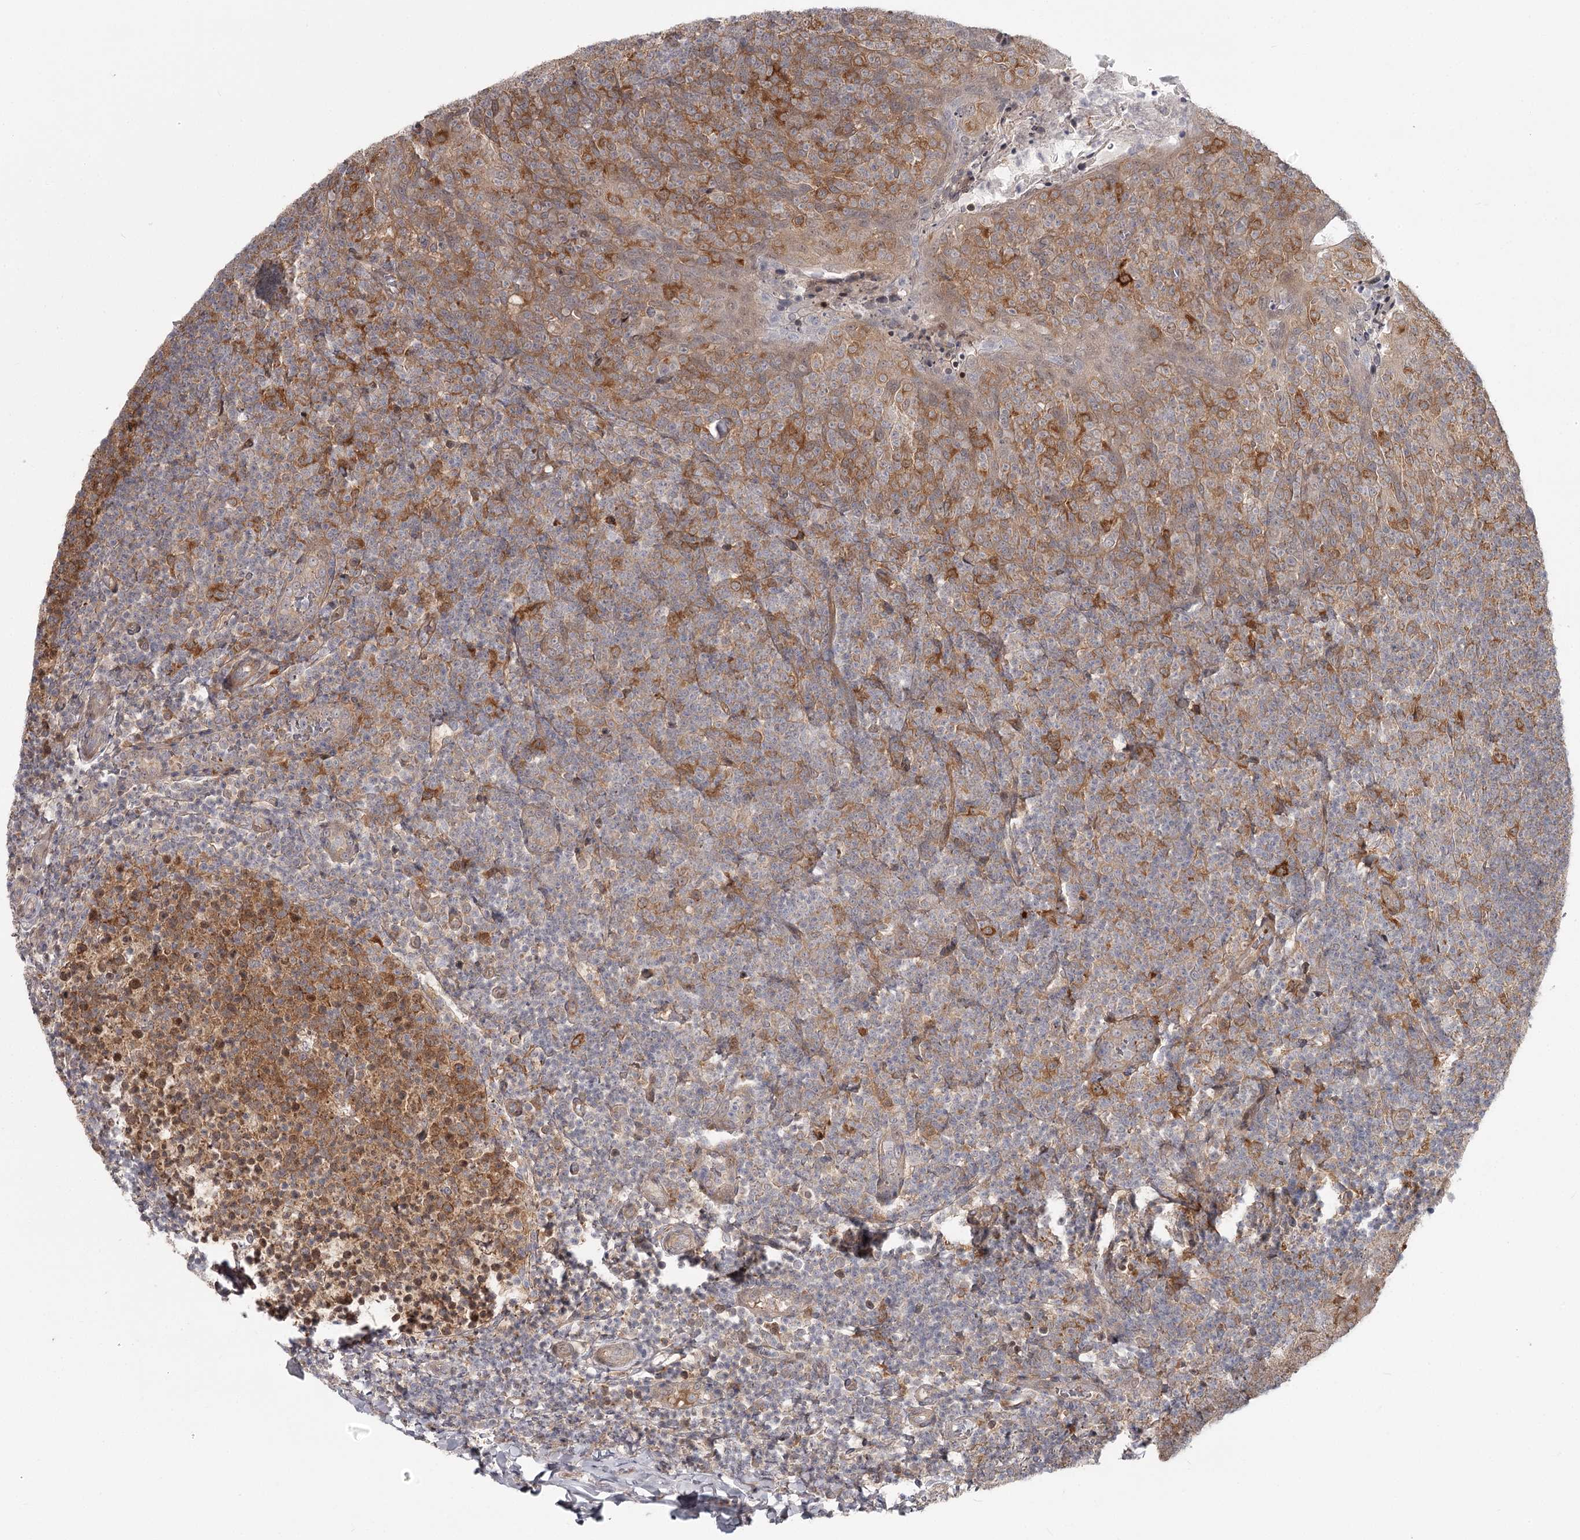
{"staining": {"intensity": "moderate", "quantity": ">75%", "location": "cytoplasmic/membranous"}, "tissue": "tonsil", "cell_type": "Germinal center cells", "image_type": "normal", "snomed": [{"axis": "morphology", "description": "Normal tissue, NOS"}, {"axis": "topography", "description": "Tonsil"}], "caption": "Moderate cytoplasmic/membranous protein positivity is seen in about >75% of germinal center cells in tonsil.", "gene": "CCNG2", "patient": {"sex": "female", "age": 10}}